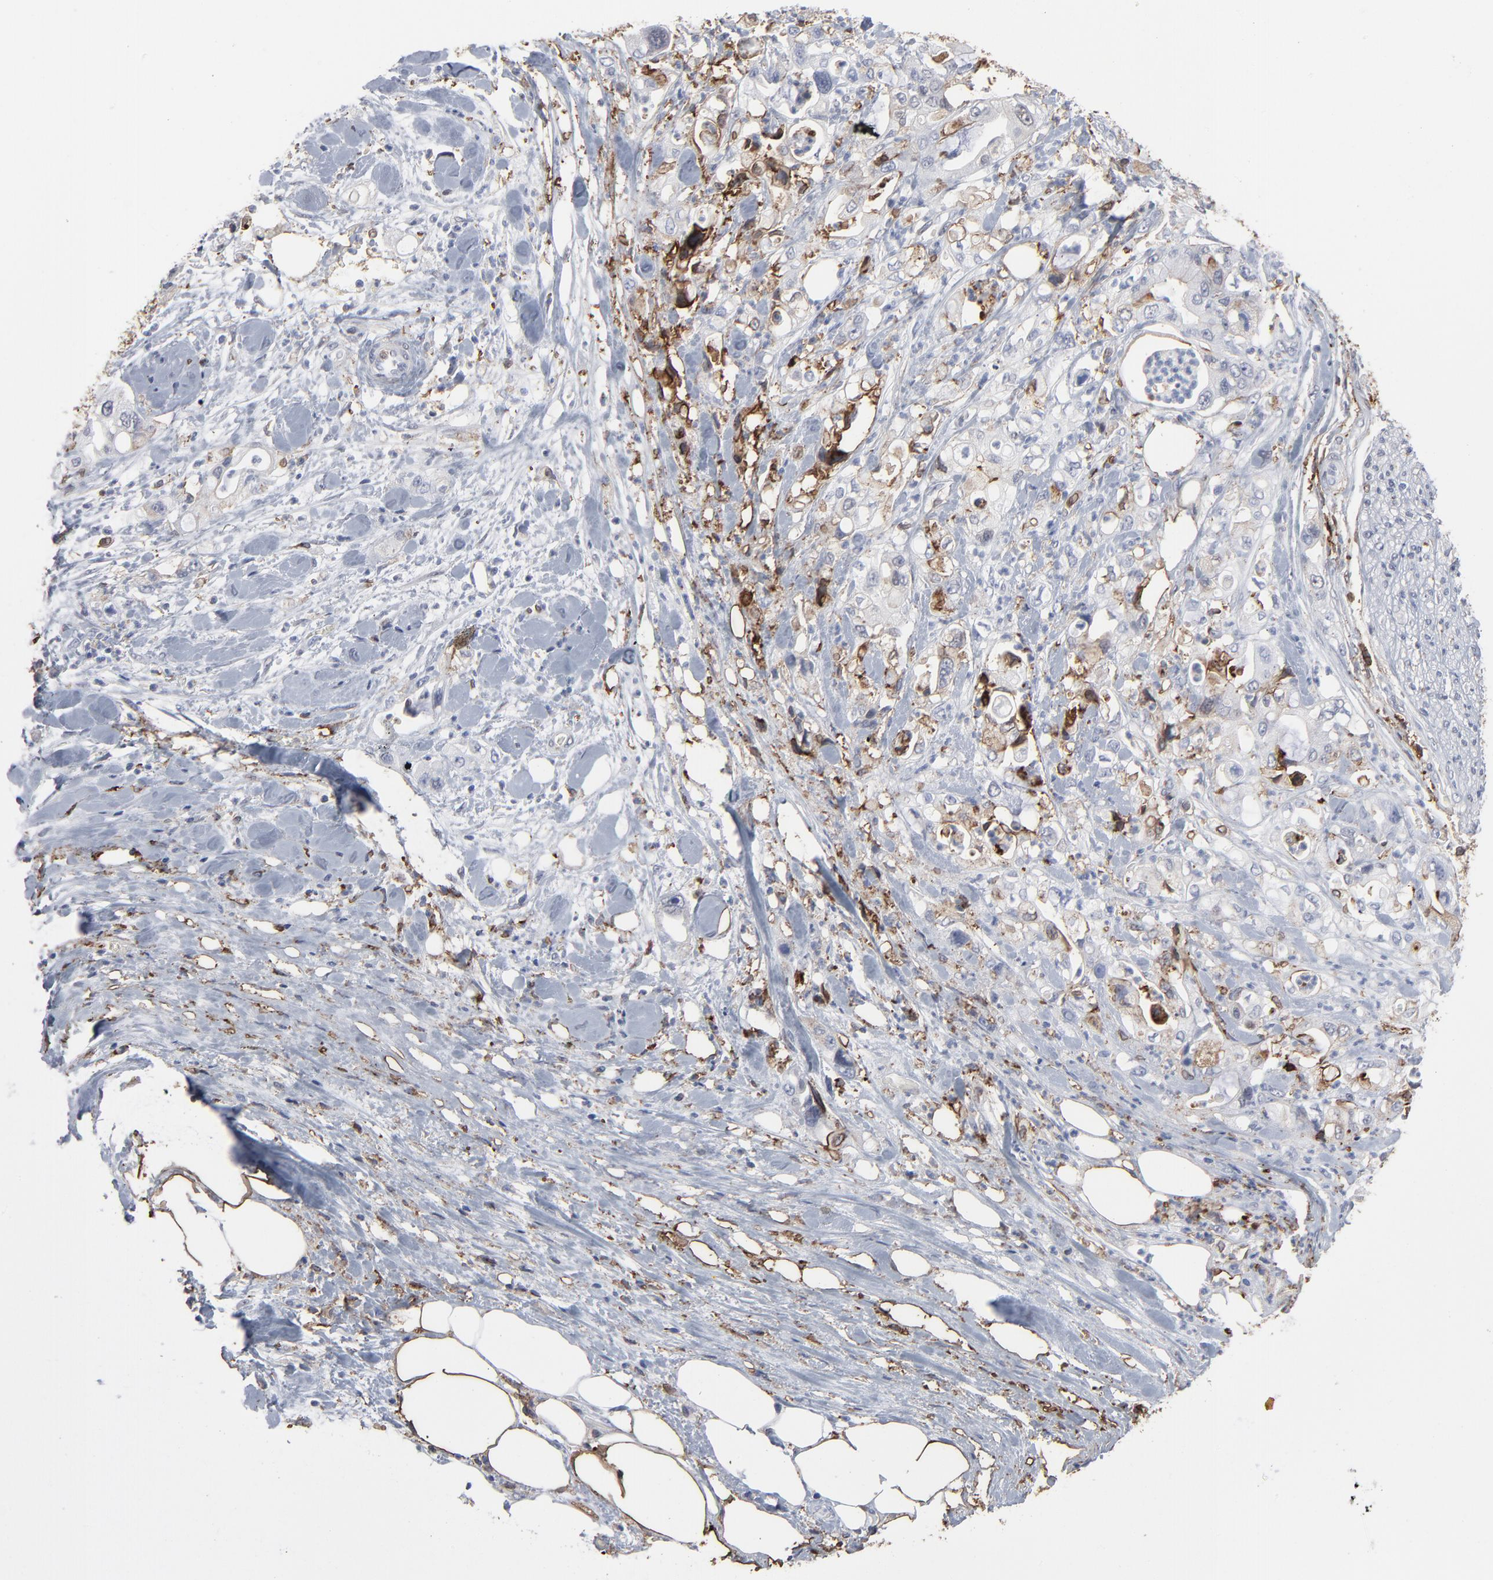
{"staining": {"intensity": "moderate", "quantity": "25%-75%", "location": "cytoplasmic/membranous"}, "tissue": "pancreatic cancer", "cell_type": "Tumor cells", "image_type": "cancer", "snomed": [{"axis": "morphology", "description": "Adenocarcinoma, NOS"}, {"axis": "topography", "description": "Pancreas"}], "caption": "High-power microscopy captured an IHC photomicrograph of pancreatic cancer, revealing moderate cytoplasmic/membranous expression in approximately 25%-75% of tumor cells. The staining is performed using DAB (3,3'-diaminobenzidine) brown chromogen to label protein expression. The nuclei are counter-stained blue using hematoxylin.", "gene": "ANXA5", "patient": {"sex": "male", "age": 70}}